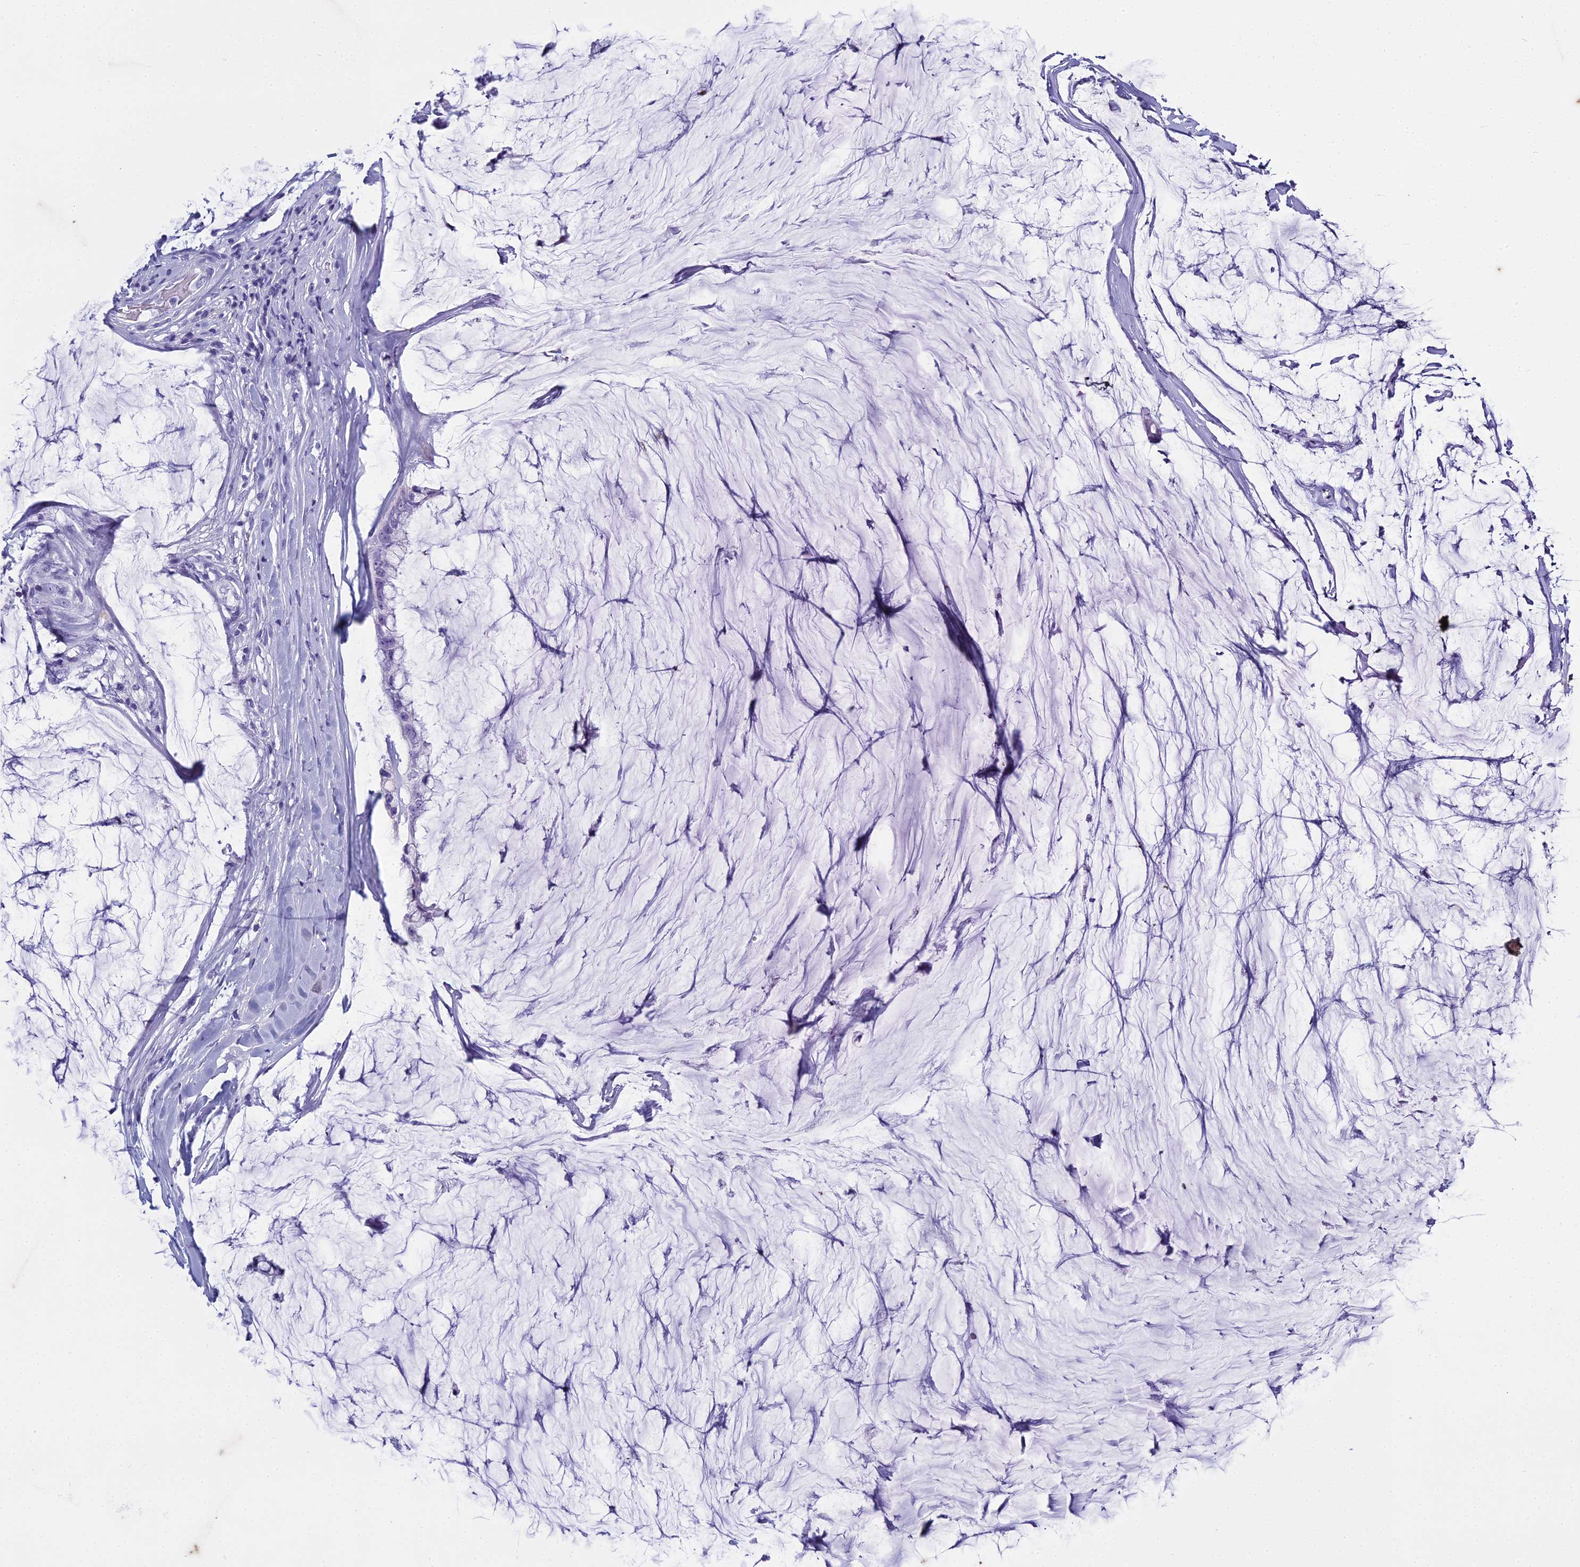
{"staining": {"intensity": "negative", "quantity": "none", "location": "none"}, "tissue": "ovarian cancer", "cell_type": "Tumor cells", "image_type": "cancer", "snomed": [{"axis": "morphology", "description": "Cystadenocarcinoma, mucinous, NOS"}, {"axis": "topography", "description": "Ovary"}], "caption": "A micrograph of human mucinous cystadenocarcinoma (ovarian) is negative for staining in tumor cells.", "gene": "HMGB4", "patient": {"sex": "female", "age": 39}}